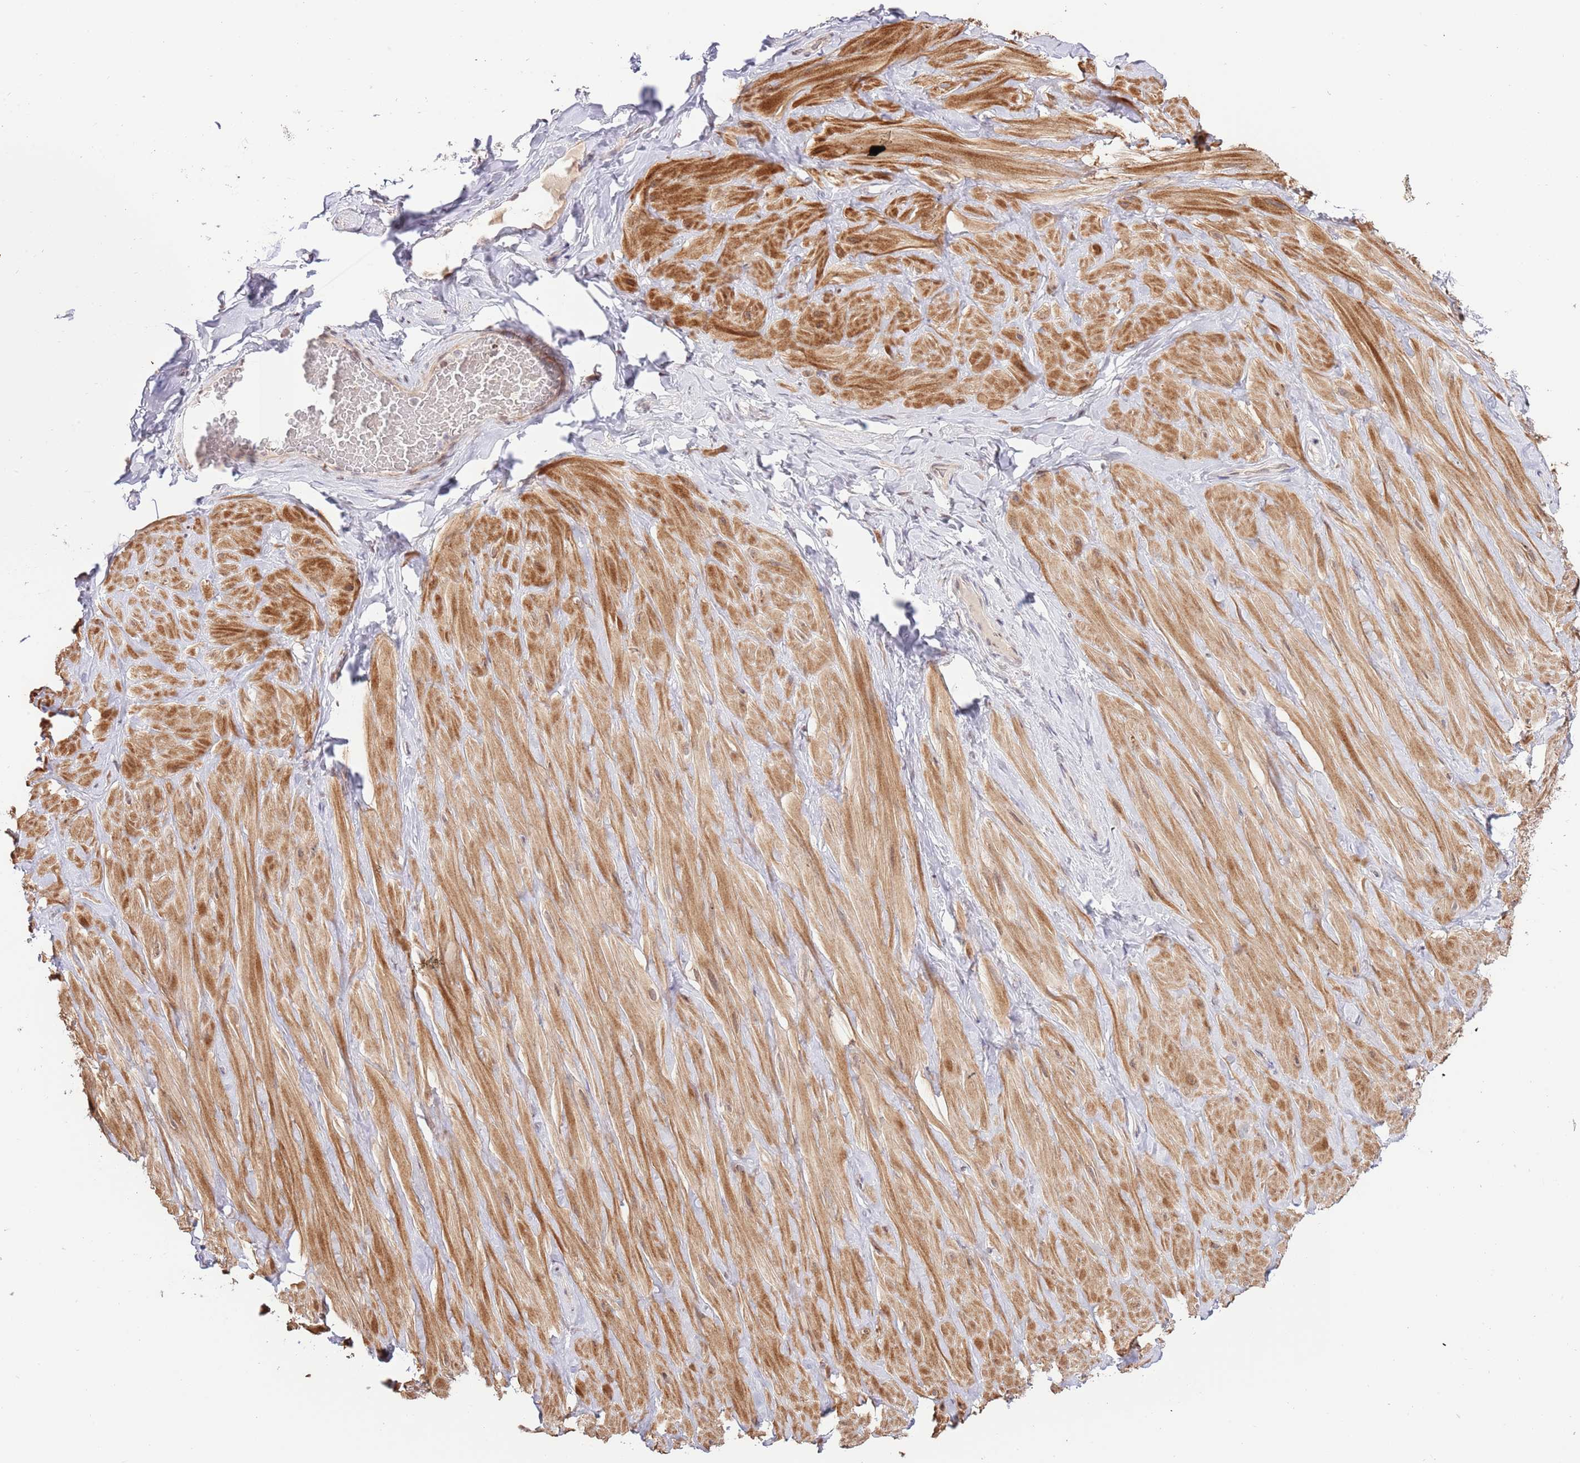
{"staining": {"intensity": "moderate", "quantity": ">75%", "location": "nuclear"}, "tissue": "soft tissue", "cell_type": "Chondrocytes", "image_type": "normal", "snomed": [{"axis": "morphology", "description": "Normal tissue, NOS"}, {"axis": "topography", "description": "Soft tissue"}, {"axis": "topography", "description": "Vascular tissue"}], "caption": "Brown immunohistochemical staining in normal human soft tissue exhibits moderate nuclear staining in approximately >75% of chondrocytes.", "gene": "RIF1", "patient": {"sex": "male", "age": 41}}